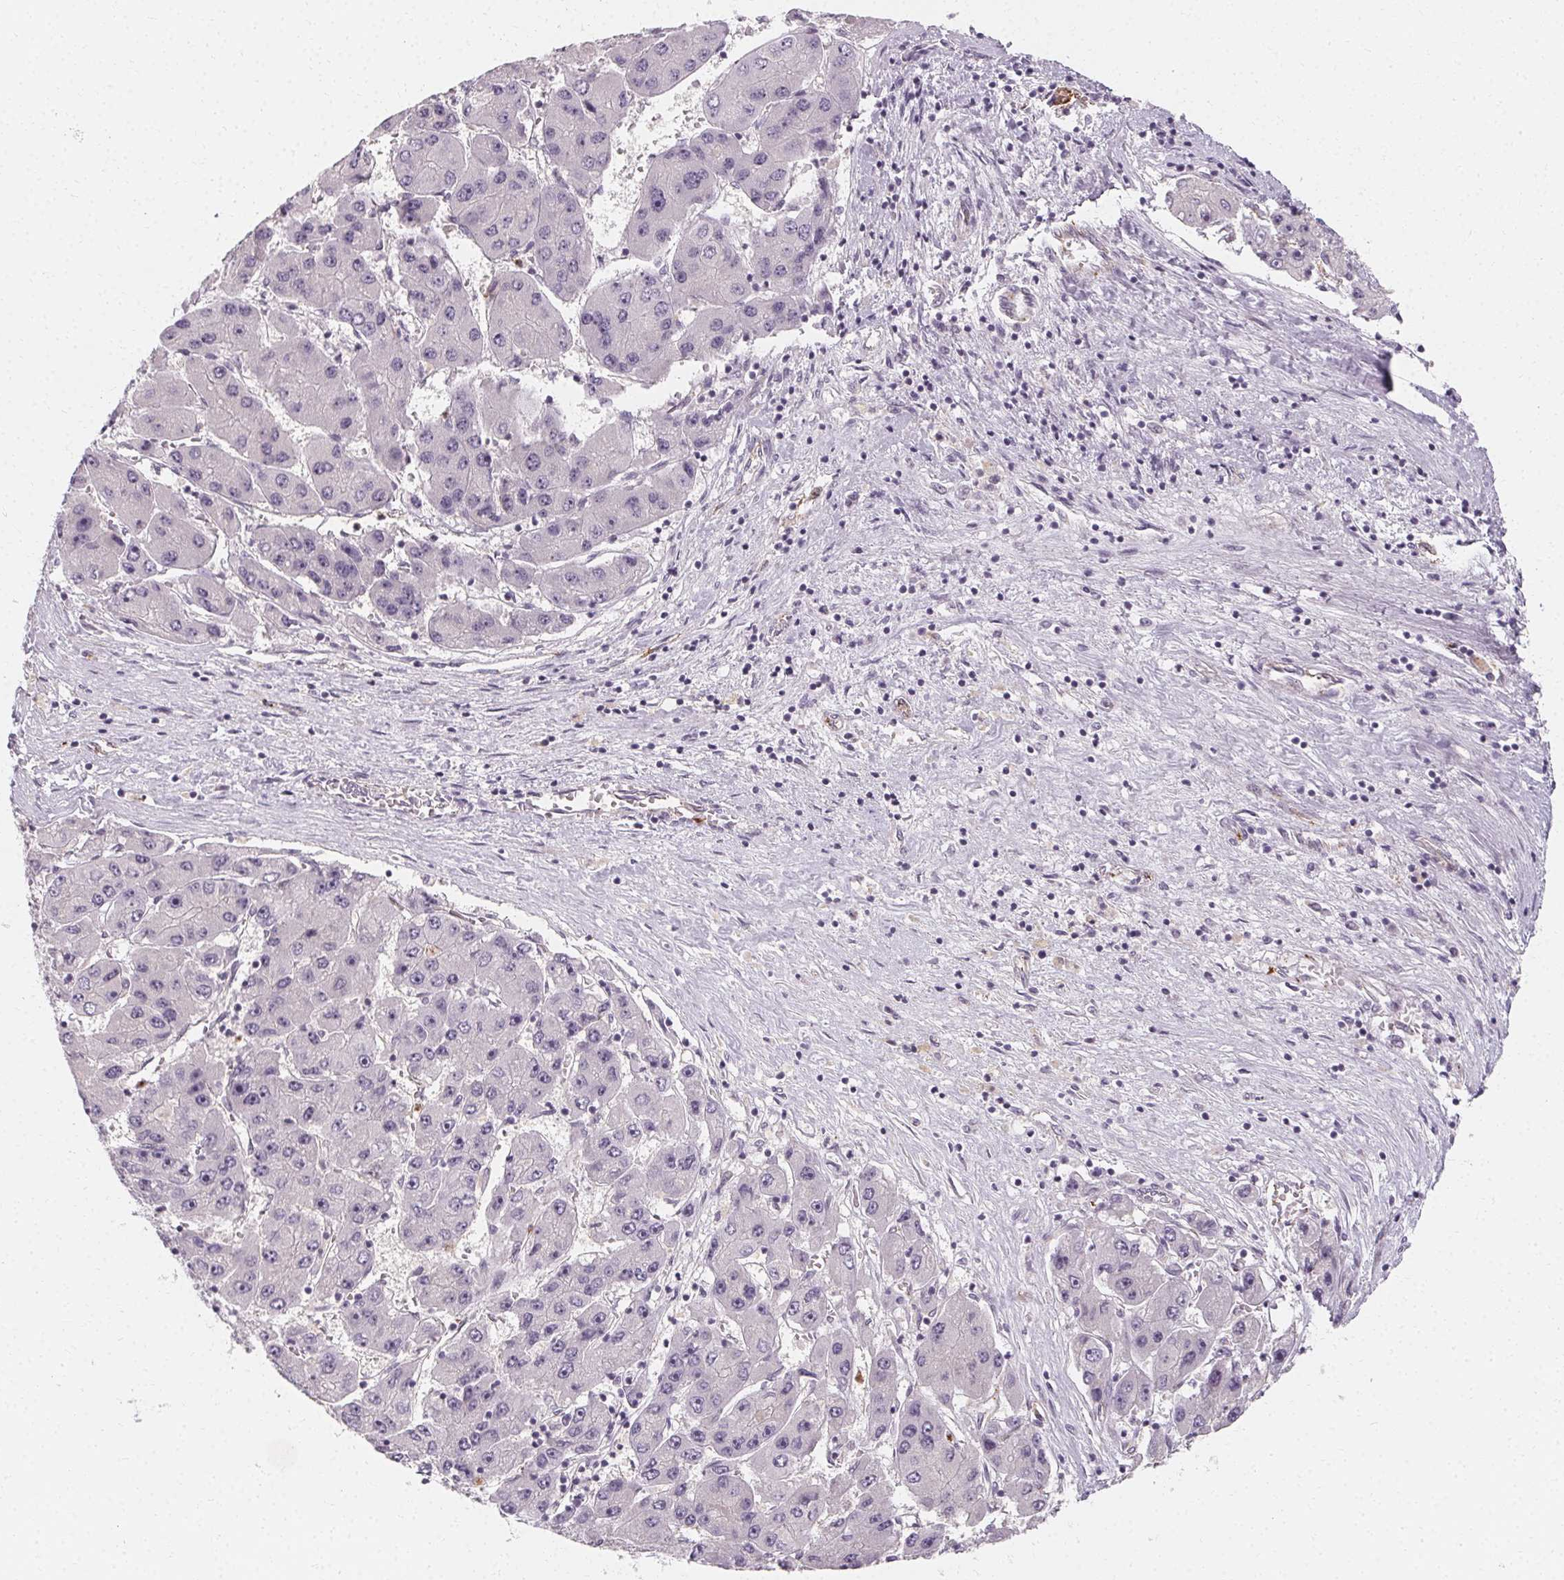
{"staining": {"intensity": "negative", "quantity": "none", "location": "none"}, "tissue": "liver cancer", "cell_type": "Tumor cells", "image_type": "cancer", "snomed": [{"axis": "morphology", "description": "Carcinoma, Hepatocellular, NOS"}, {"axis": "topography", "description": "Liver"}], "caption": "Image shows no protein expression in tumor cells of liver cancer tissue.", "gene": "CLCNKB", "patient": {"sex": "female", "age": 61}}